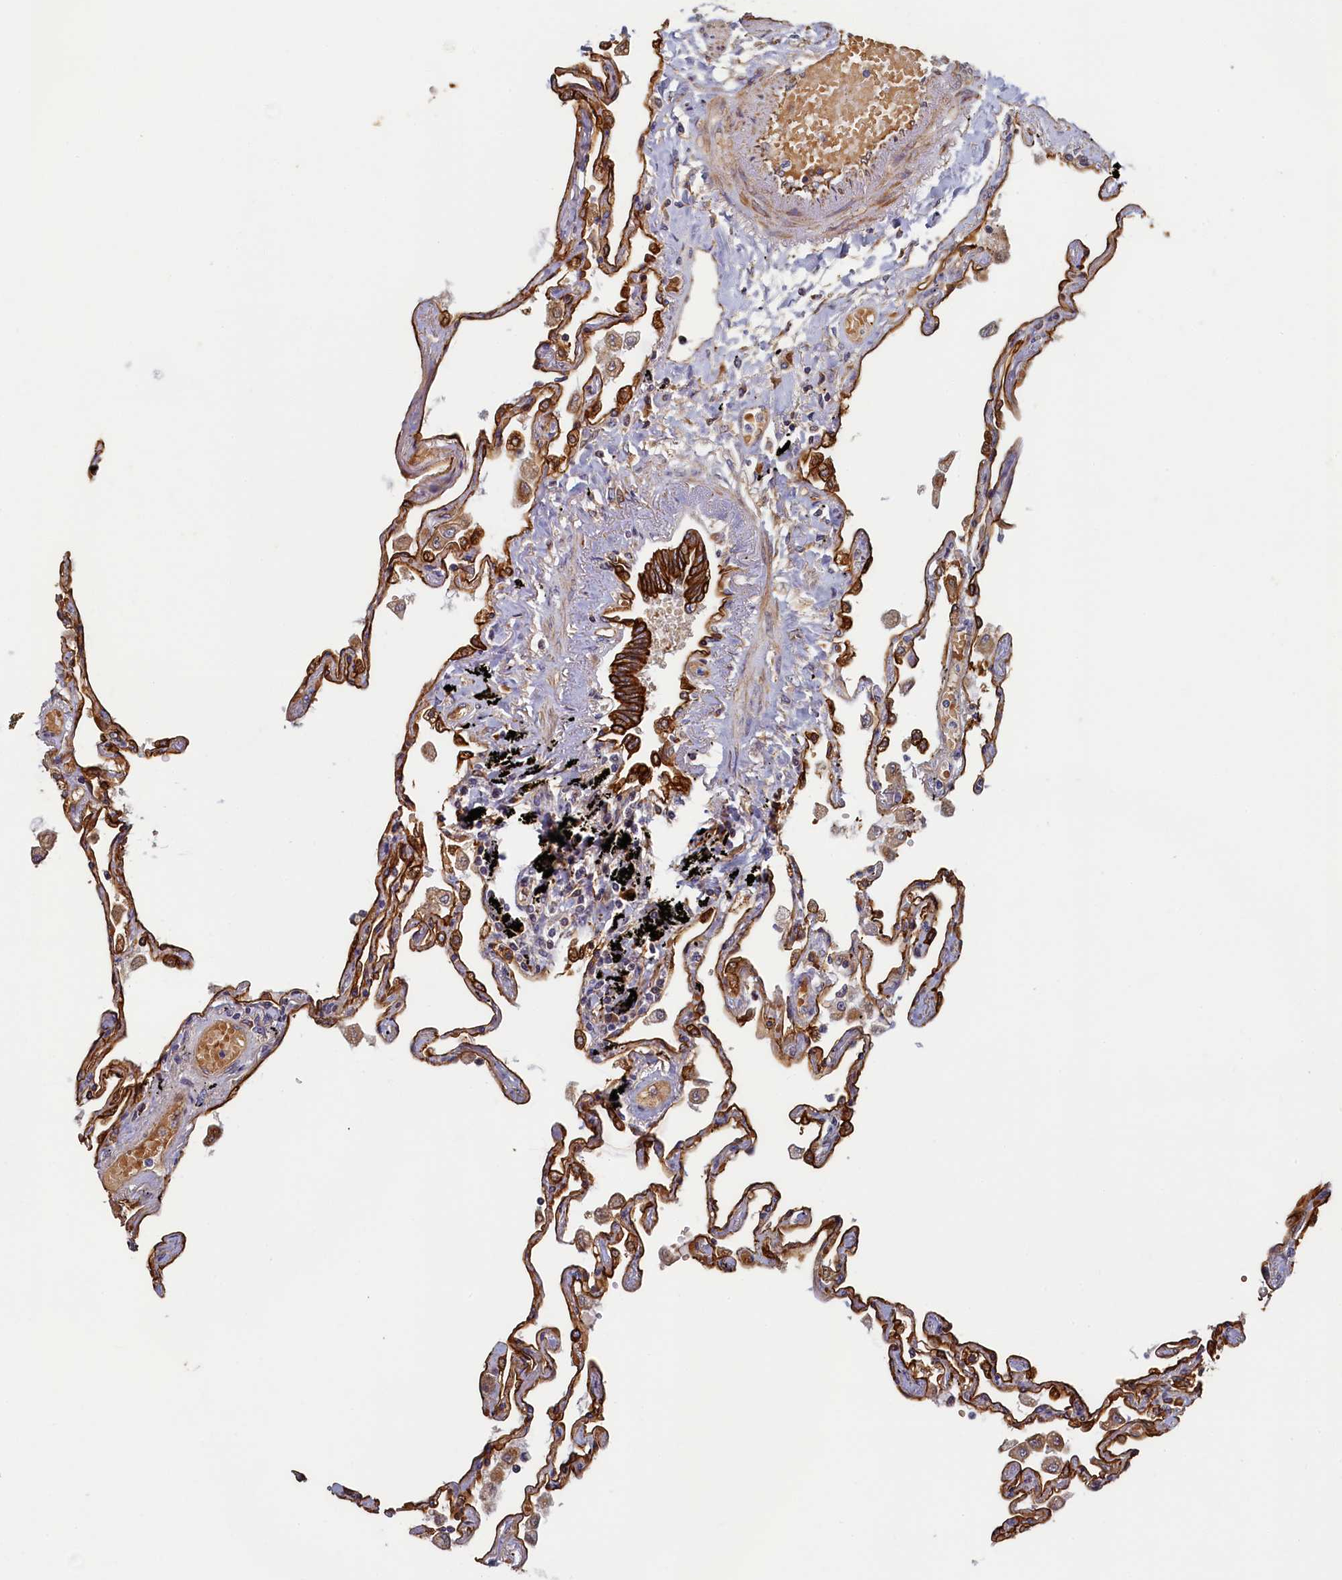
{"staining": {"intensity": "strong", "quantity": ">75%", "location": "cytoplasmic/membranous"}, "tissue": "lung", "cell_type": "Alveolar cells", "image_type": "normal", "snomed": [{"axis": "morphology", "description": "Normal tissue, NOS"}, {"axis": "topography", "description": "Lung"}], "caption": "The photomicrograph displays staining of benign lung, revealing strong cytoplasmic/membranous protein expression (brown color) within alveolar cells. (DAB (3,3'-diaminobenzidine) = brown stain, brightfield microscopy at high magnification).", "gene": "LRRC57", "patient": {"sex": "female", "age": 67}}